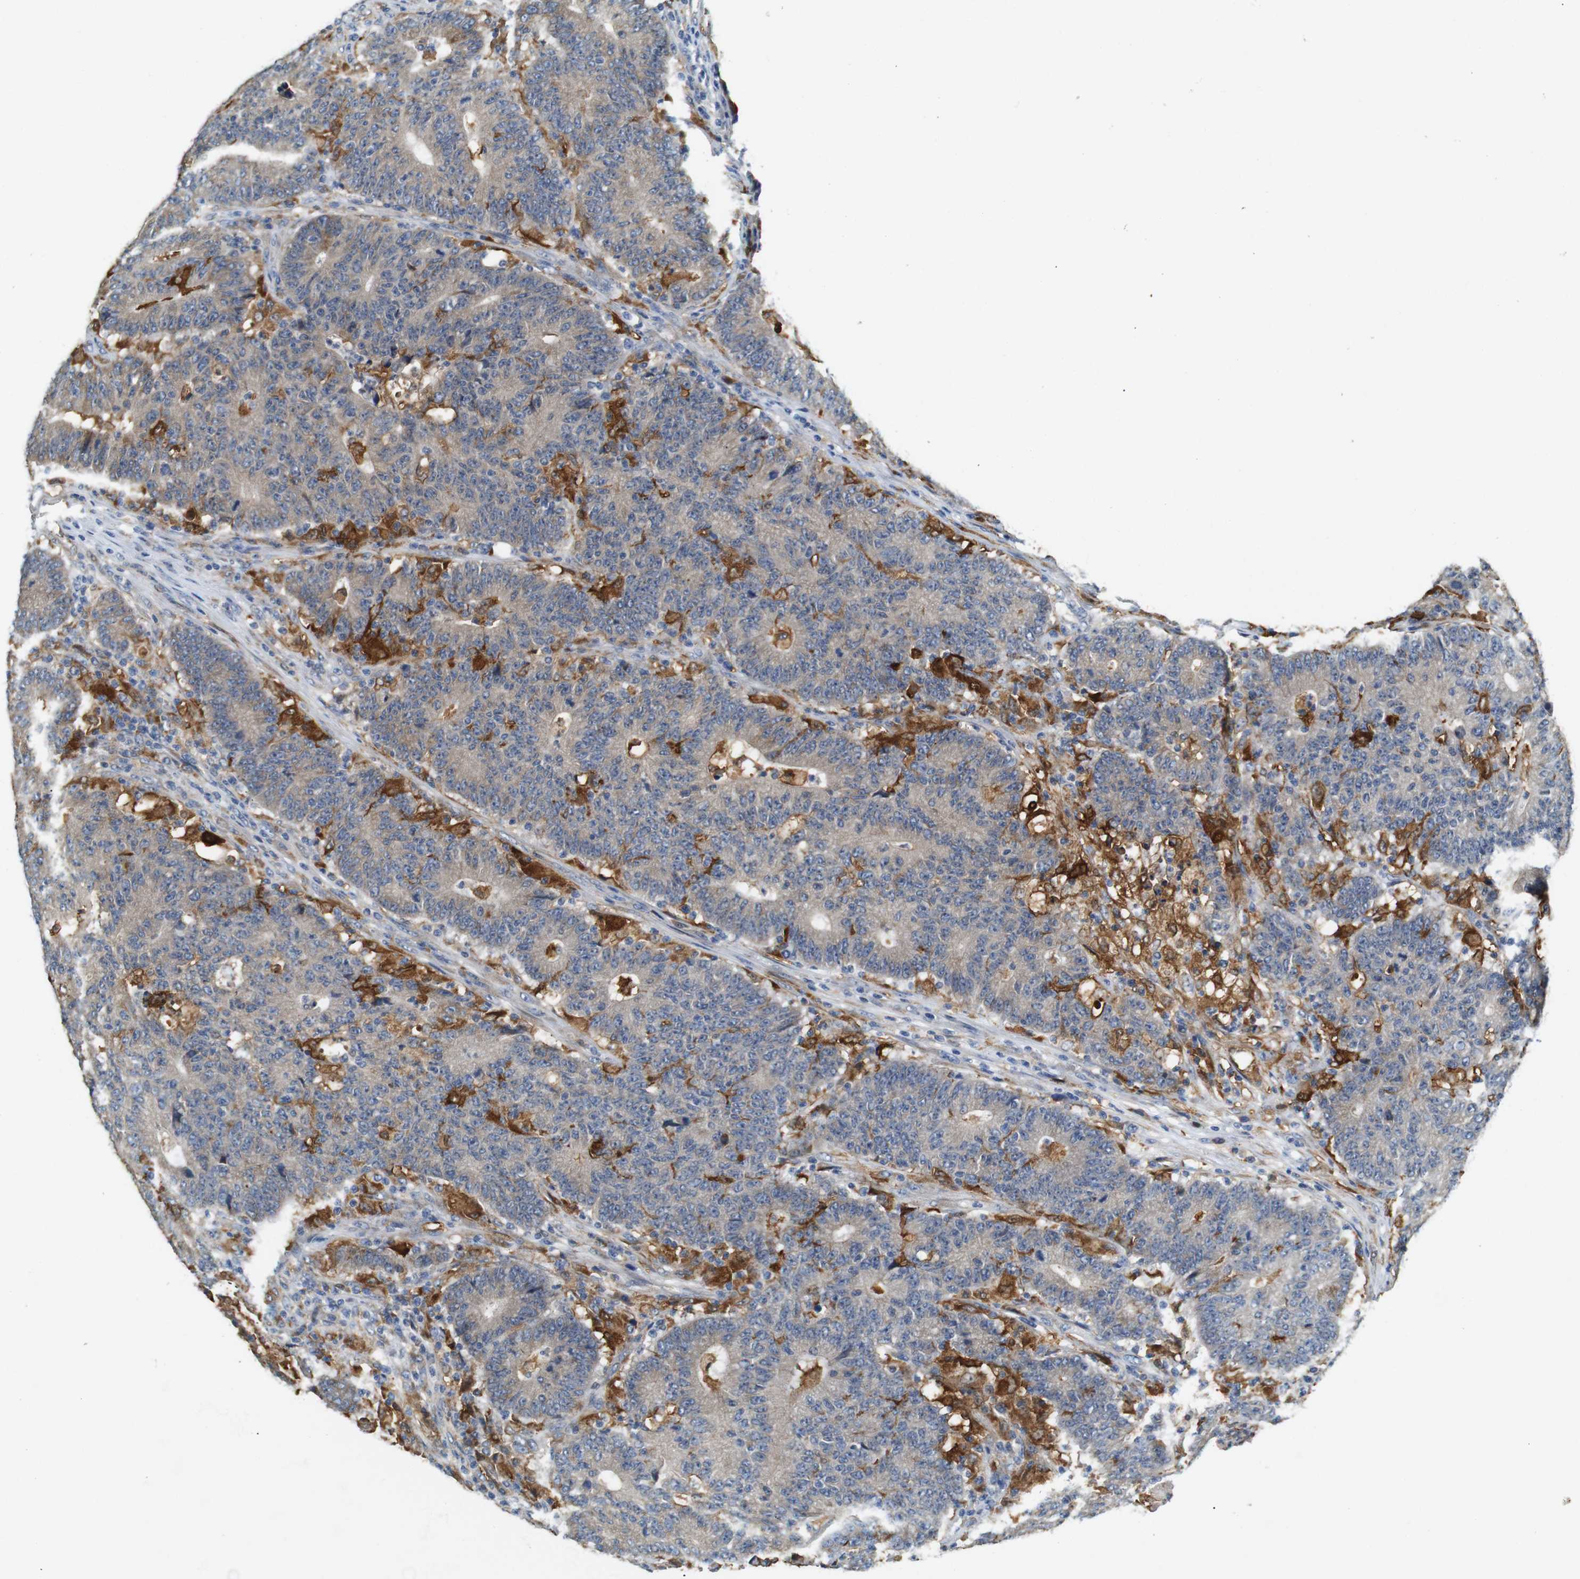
{"staining": {"intensity": "negative", "quantity": "none", "location": "none"}, "tissue": "colorectal cancer", "cell_type": "Tumor cells", "image_type": "cancer", "snomed": [{"axis": "morphology", "description": "Normal tissue, NOS"}, {"axis": "morphology", "description": "Adenocarcinoma, NOS"}, {"axis": "topography", "description": "Colon"}], "caption": "Colorectal cancer was stained to show a protein in brown. There is no significant expression in tumor cells. (Brightfield microscopy of DAB immunohistochemistry at high magnification).", "gene": "NEBL", "patient": {"sex": "female", "age": 75}}